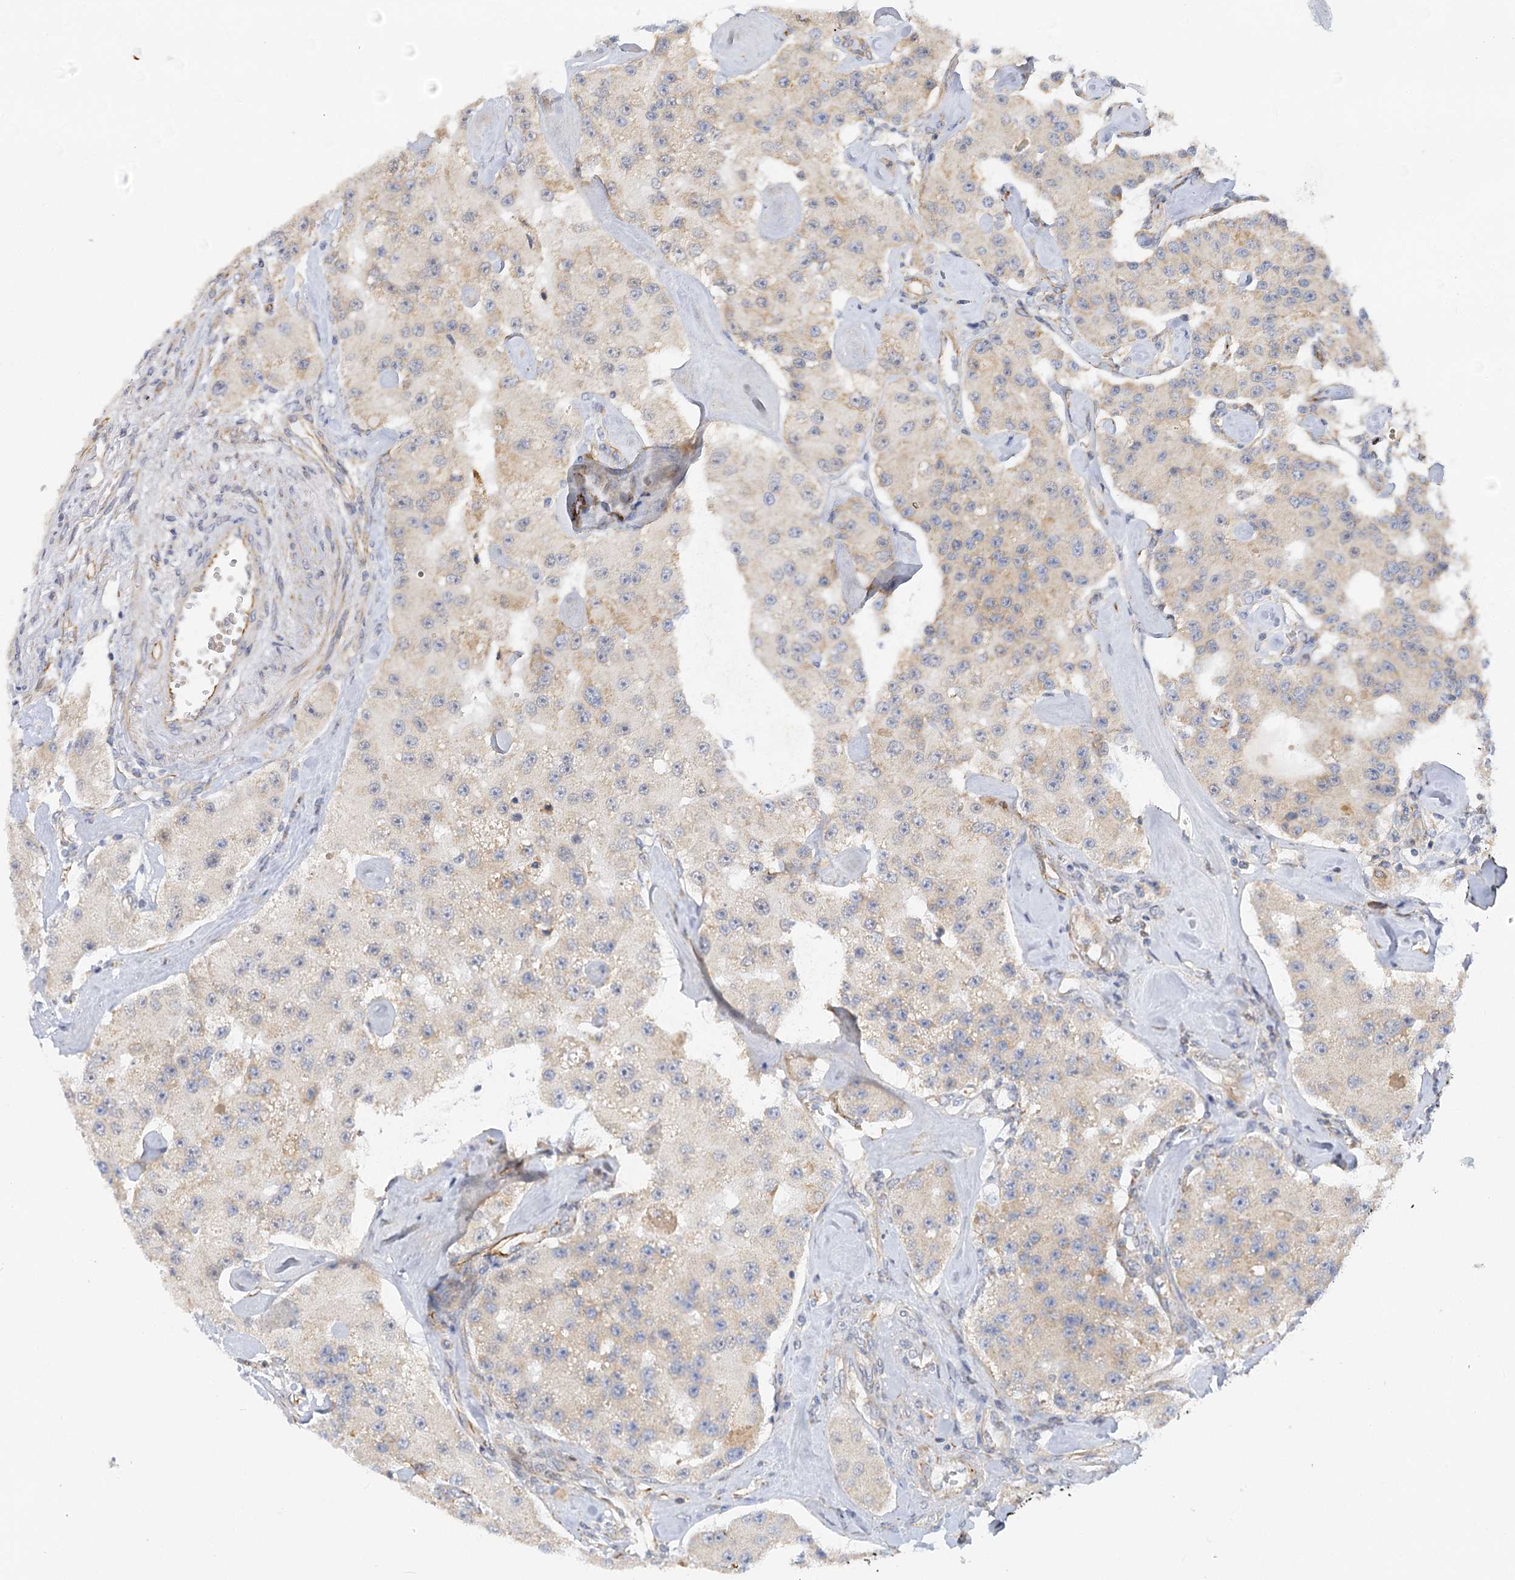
{"staining": {"intensity": "weak", "quantity": "25%-75%", "location": "cytoplasmic/membranous"}, "tissue": "carcinoid", "cell_type": "Tumor cells", "image_type": "cancer", "snomed": [{"axis": "morphology", "description": "Carcinoid, malignant, NOS"}, {"axis": "topography", "description": "Pancreas"}], "caption": "Immunohistochemical staining of human carcinoid (malignant) shows low levels of weak cytoplasmic/membranous expression in approximately 25%-75% of tumor cells.", "gene": "NELL2", "patient": {"sex": "male", "age": 41}}